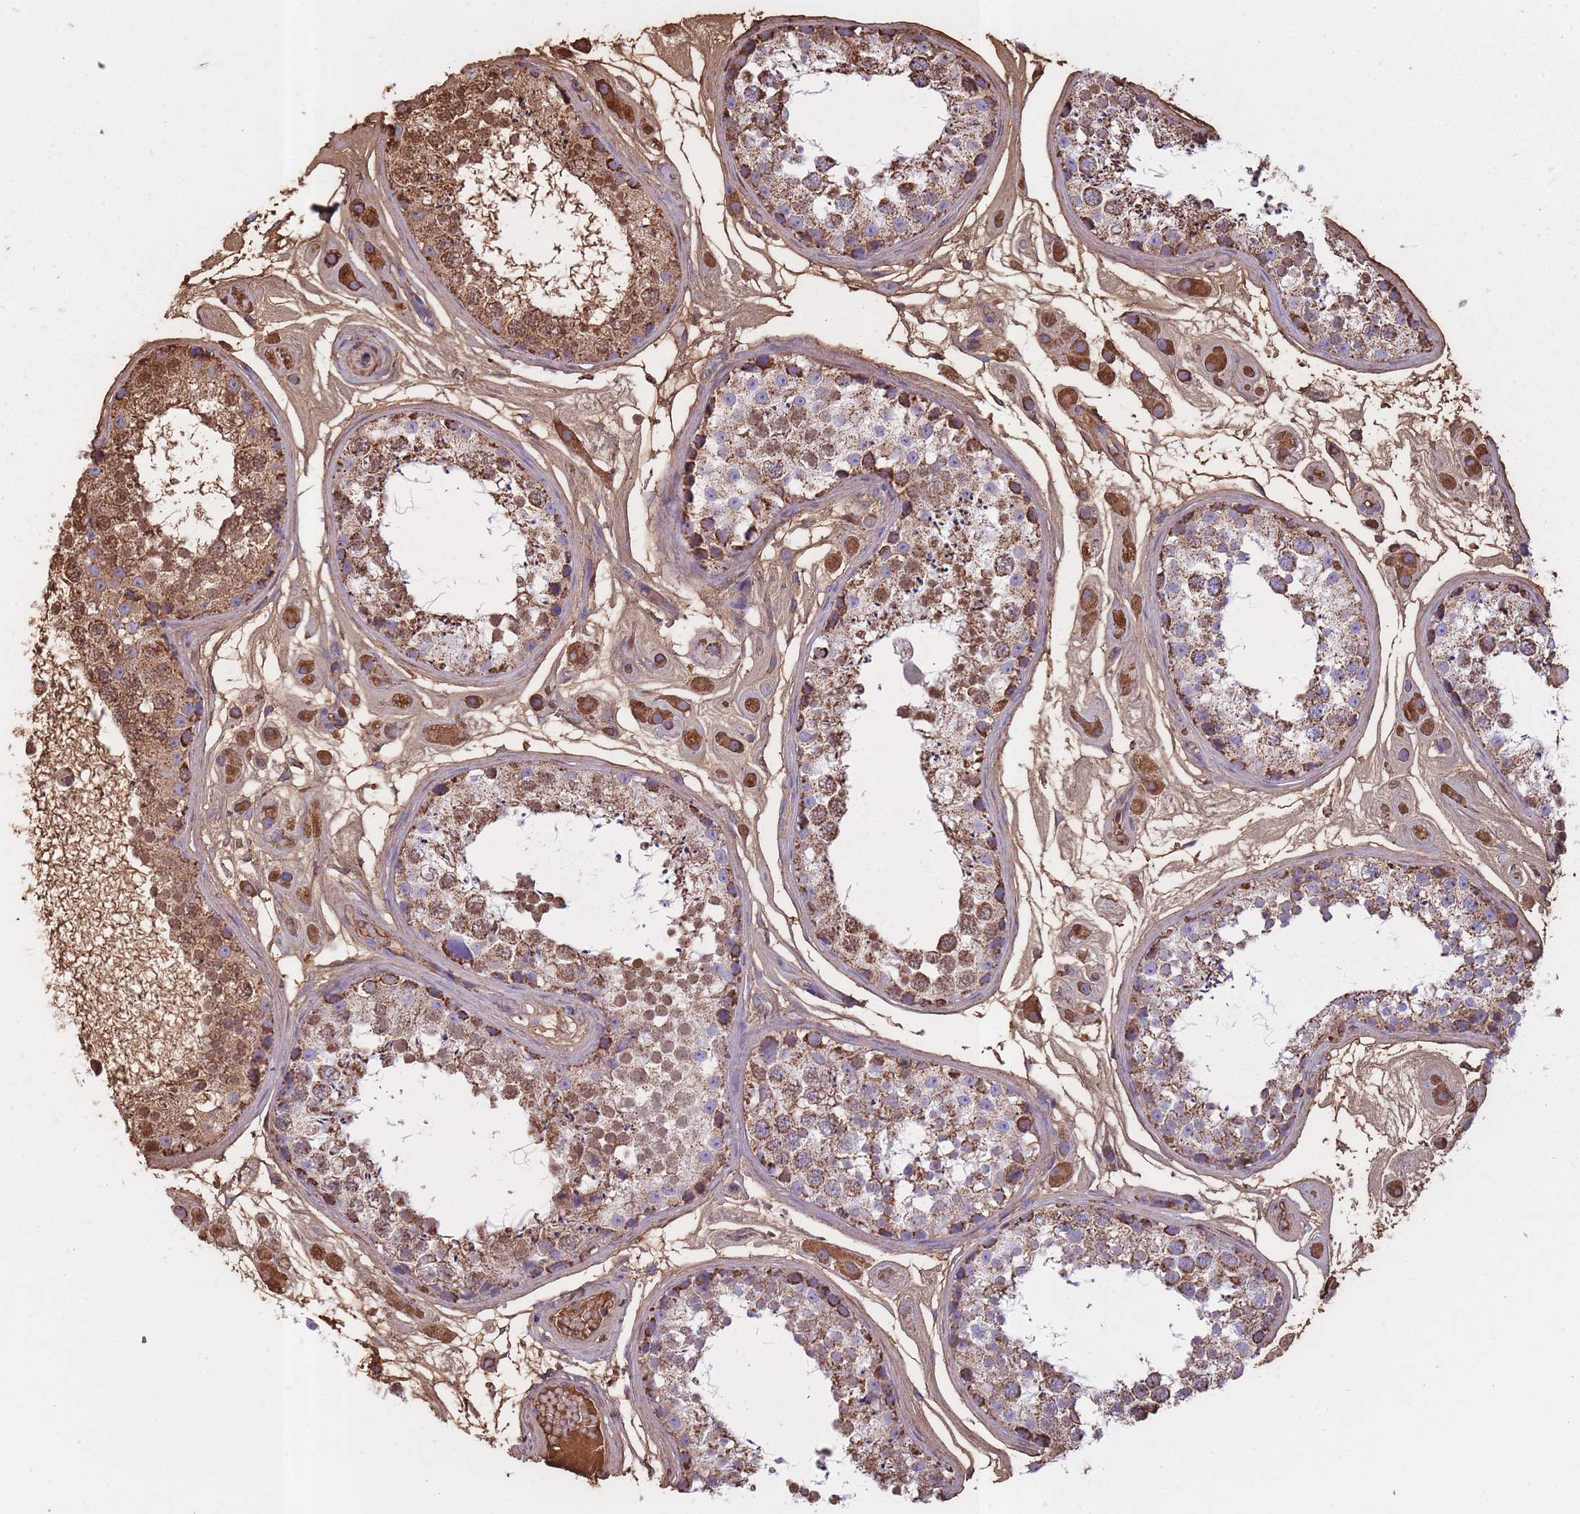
{"staining": {"intensity": "moderate", "quantity": ">75%", "location": "cytoplasmic/membranous"}, "tissue": "testis", "cell_type": "Cells in seminiferous ducts", "image_type": "normal", "snomed": [{"axis": "morphology", "description": "Normal tissue, NOS"}, {"axis": "topography", "description": "Testis"}], "caption": "Immunohistochemistry photomicrograph of benign human testis stained for a protein (brown), which displays medium levels of moderate cytoplasmic/membranous expression in about >75% of cells in seminiferous ducts.", "gene": "KAT2A", "patient": {"sex": "male", "age": 25}}